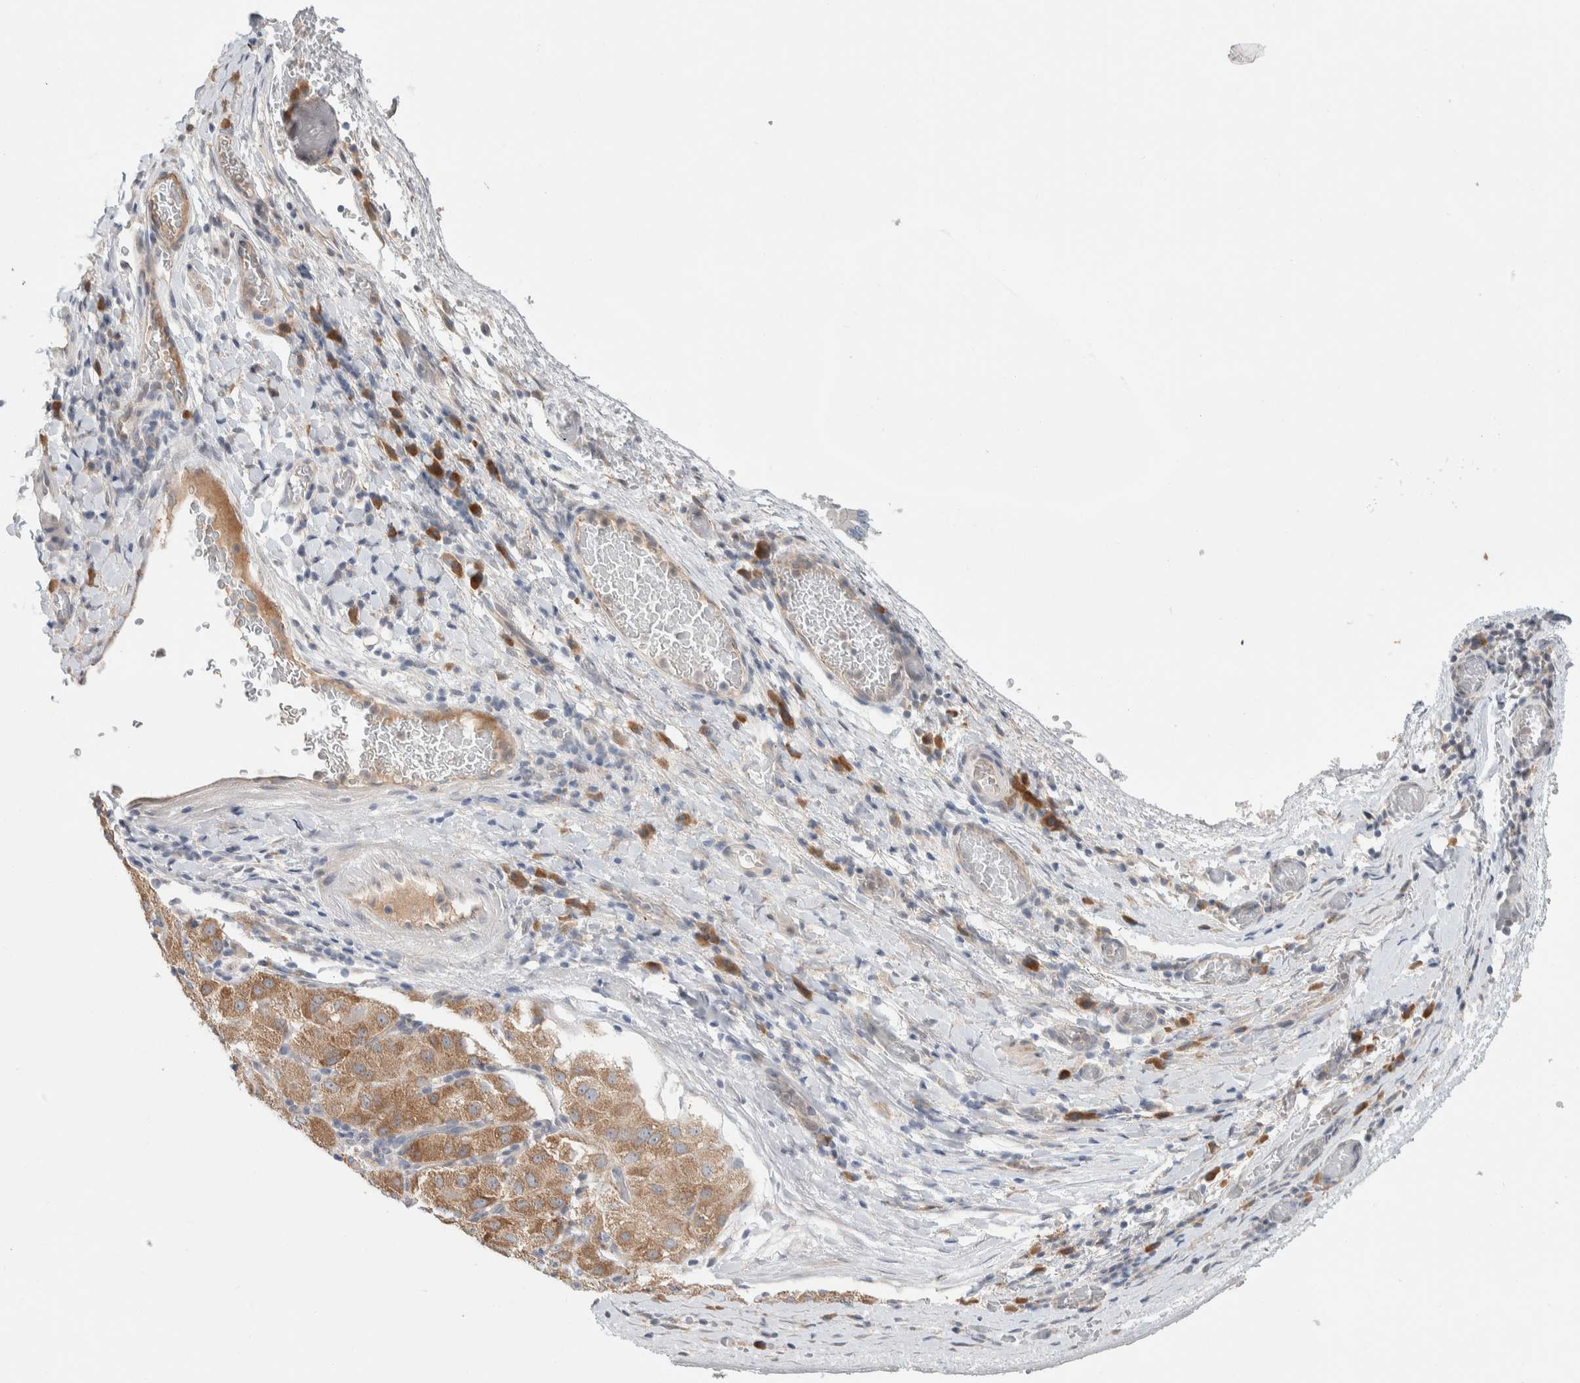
{"staining": {"intensity": "moderate", "quantity": ">75%", "location": "cytoplasmic/membranous"}, "tissue": "liver cancer", "cell_type": "Tumor cells", "image_type": "cancer", "snomed": [{"axis": "morphology", "description": "Carcinoma, Hepatocellular, NOS"}, {"axis": "topography", "description": "Liver"}], "caption": "This is a histology image of IHC staining of liver cancer (hepatocellular carcinoma), which shows moderate positivity in the cytoplasmic/membranous of tumor cells.", "gene": "RUSF1", "patient": {"sex": "male", "age": 80}}